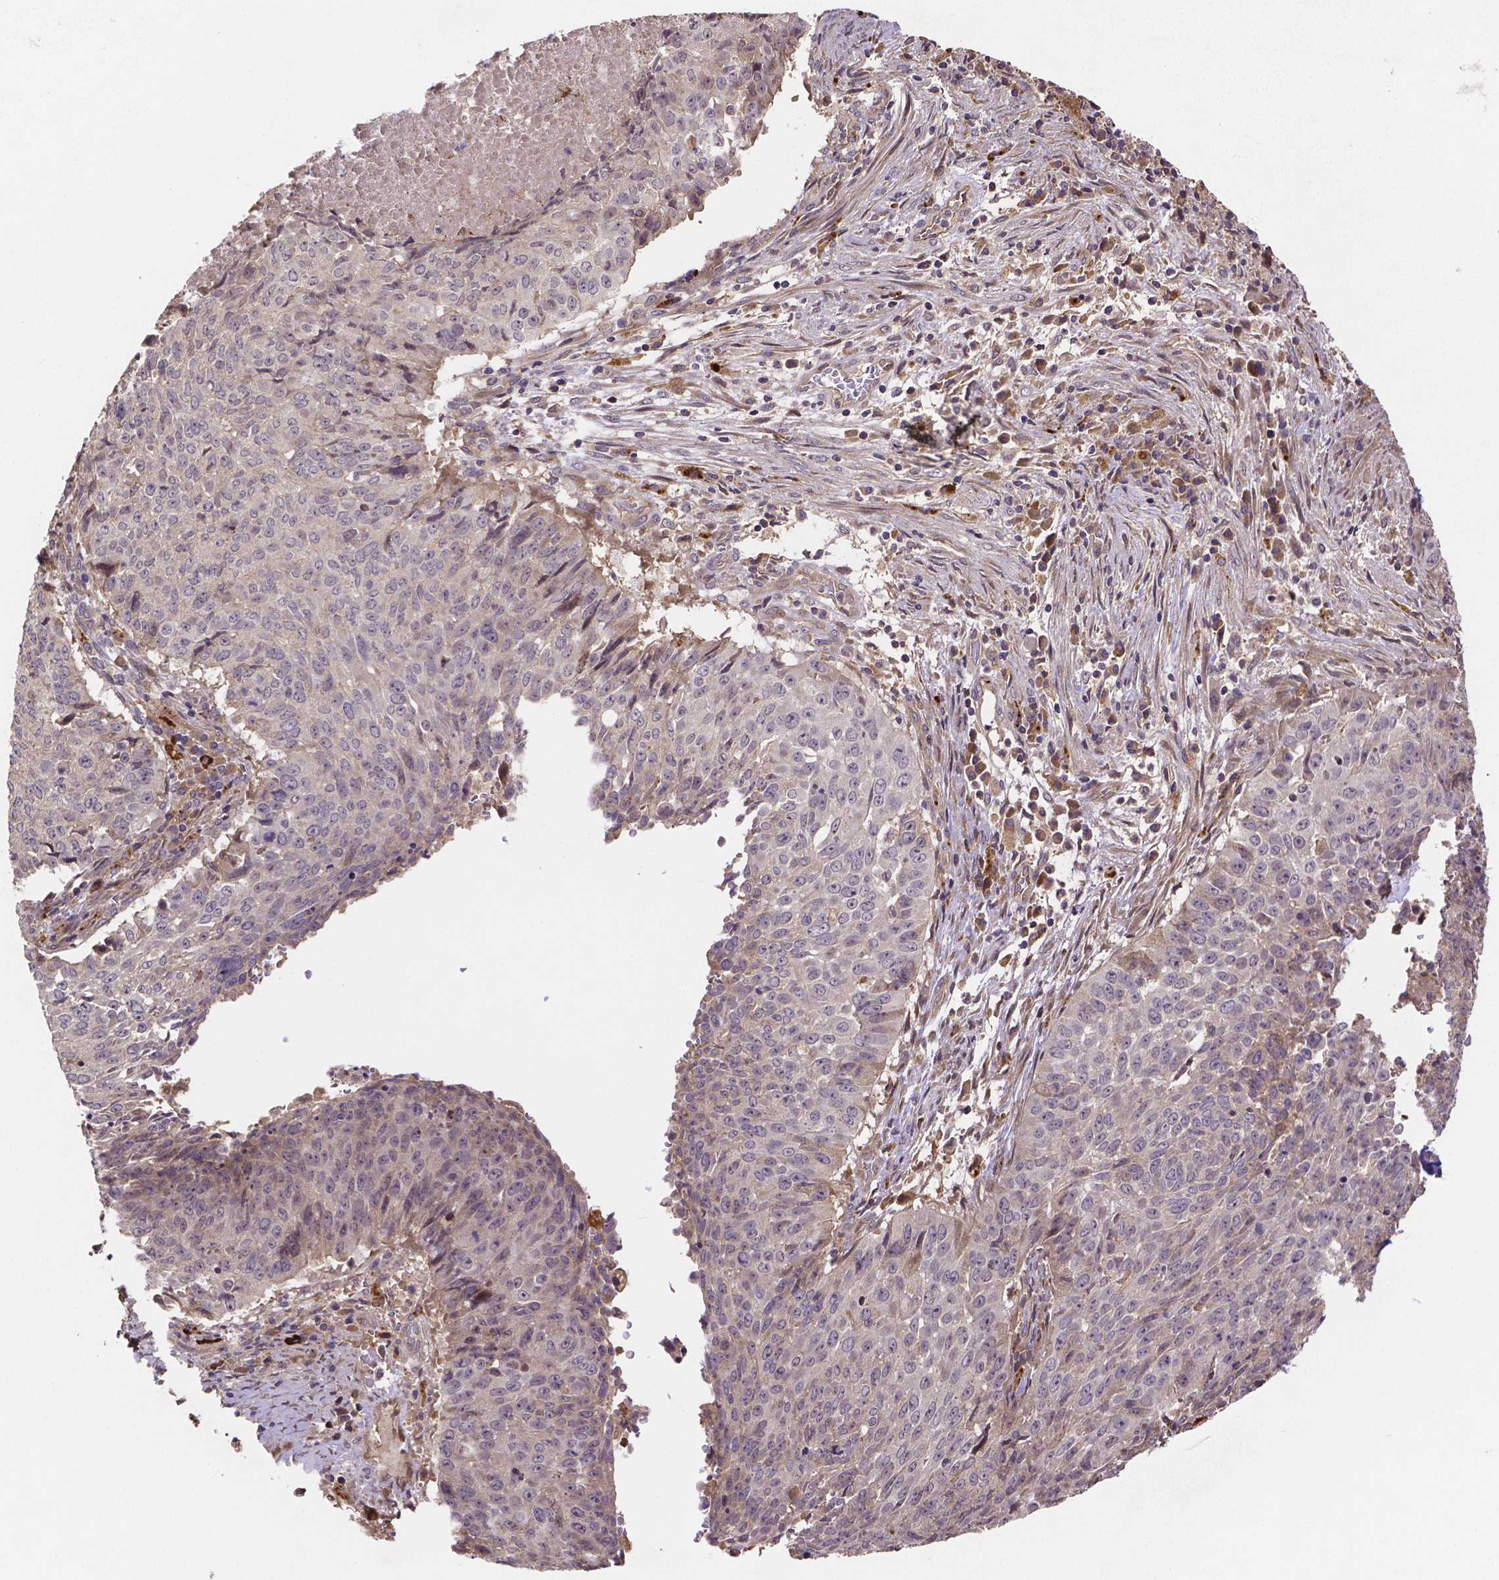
{"staining": {"intensity": "negative", "quantity": "none", "location": "none"}, "tissue": "lung cancer", "cell_type": "Tumor cells", "image_type": "cancer", "snomed": [{"axis": "morphology", "description": "Normal tissue, NOS"}, {"axis": "morphology", "description": "Squamous cell carcinoma, NOS"}, {"axis": "topography", "description": "Bronchus"}, {"axis": "topography", "description": "Lung"}], "caption": "High power microscopy micrograph of an immunohistochemistry (IHC) histopathology image of lung cancer, revealing no significant expression in tumor cells.", "gene": "RNF123", "patient": {"sex": "male", "age": 64}}